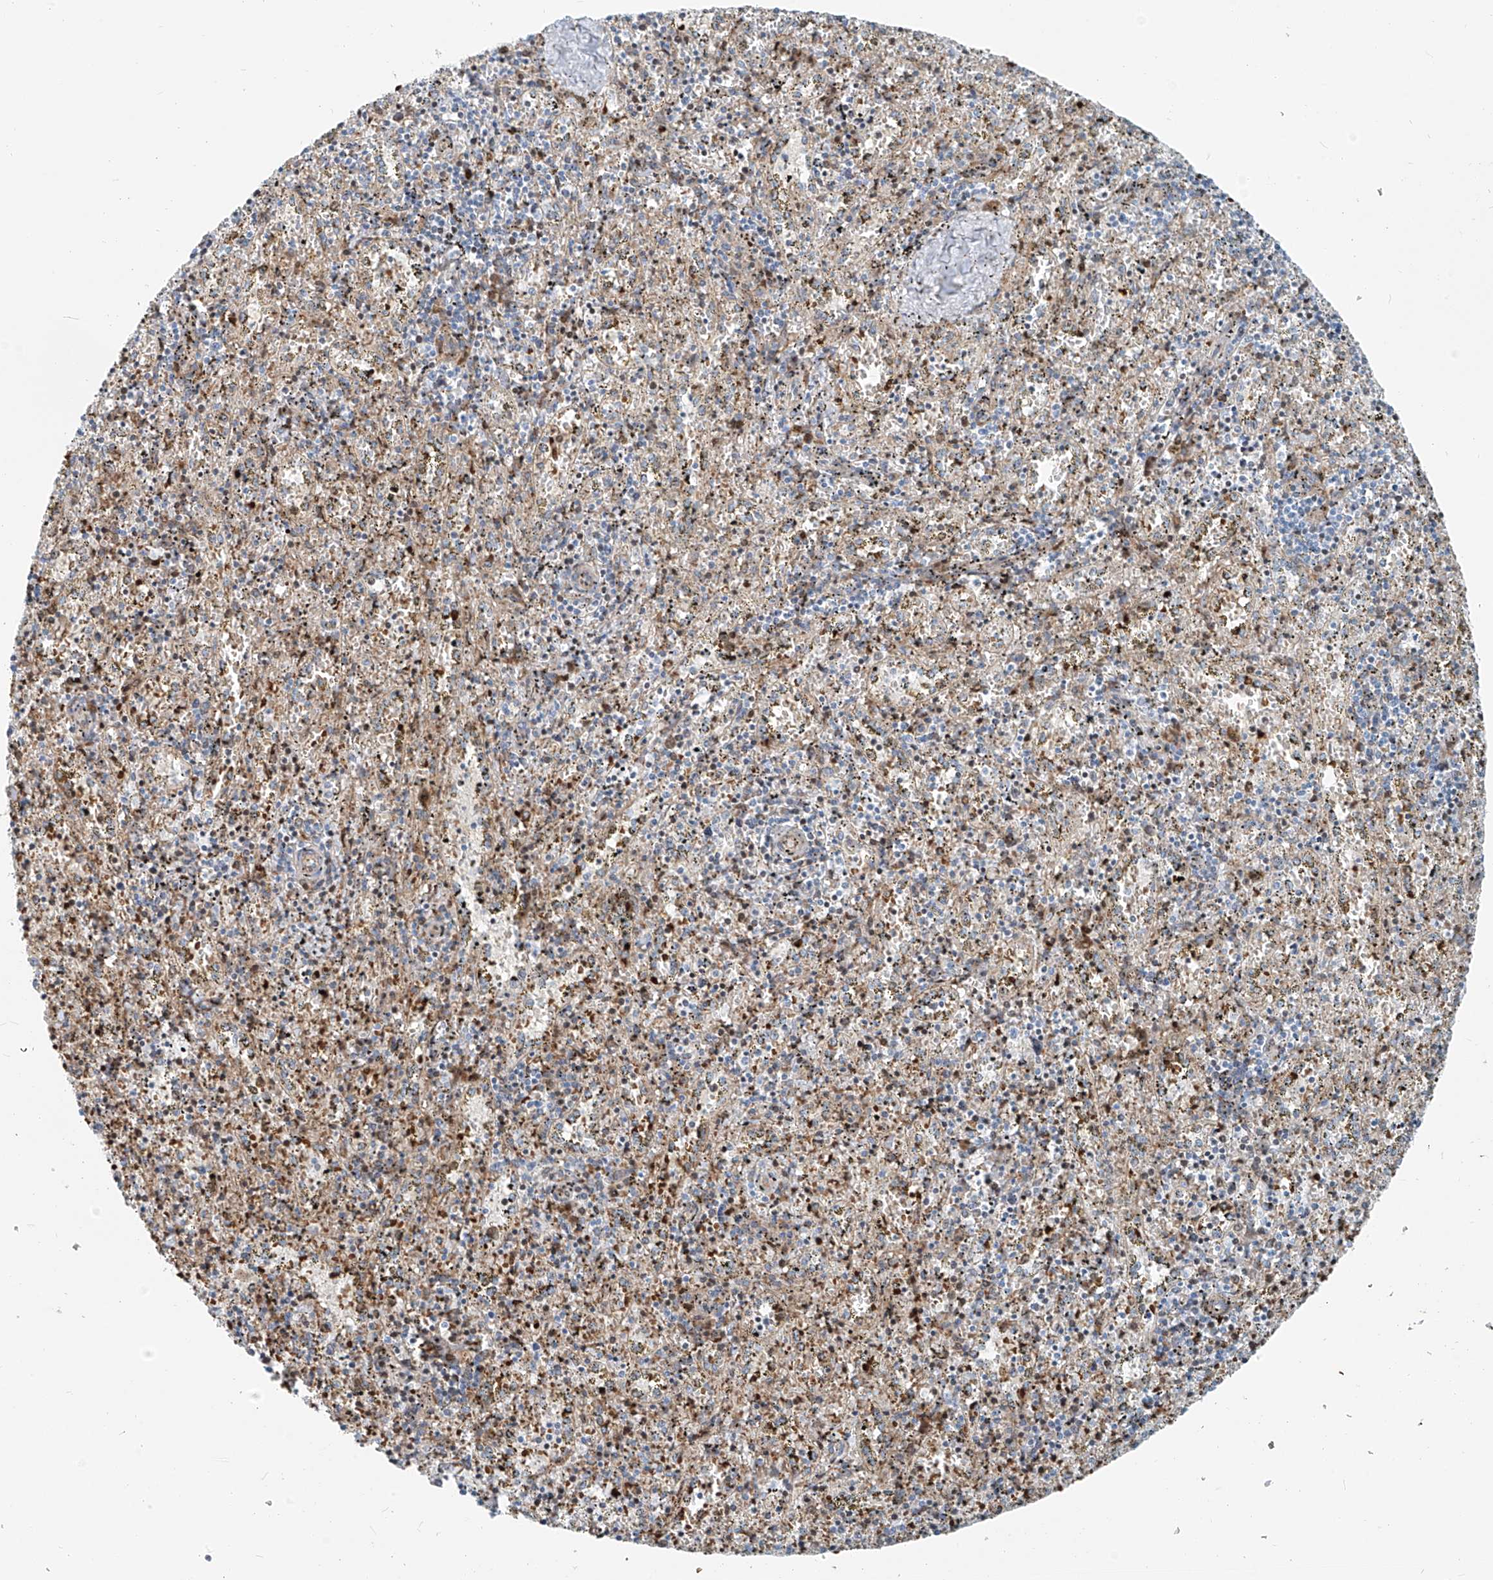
{"staining": {"intensity": "negative", "quantity": "none", "location": "none"}, "tissue": "spleen", "cell_type": "Cells in red pulp", "image_type": "normal", "snomed": [{"axis": "morphology", "description": "Normal tissue, NOS"}, {"axis": "topography", "description": "Spleen"}], "caption": "The image exhibits no significant staining in cells in red pulp of spleen.", "gene": "HIC2", "patient": {"sex": "male", "age": 11}}